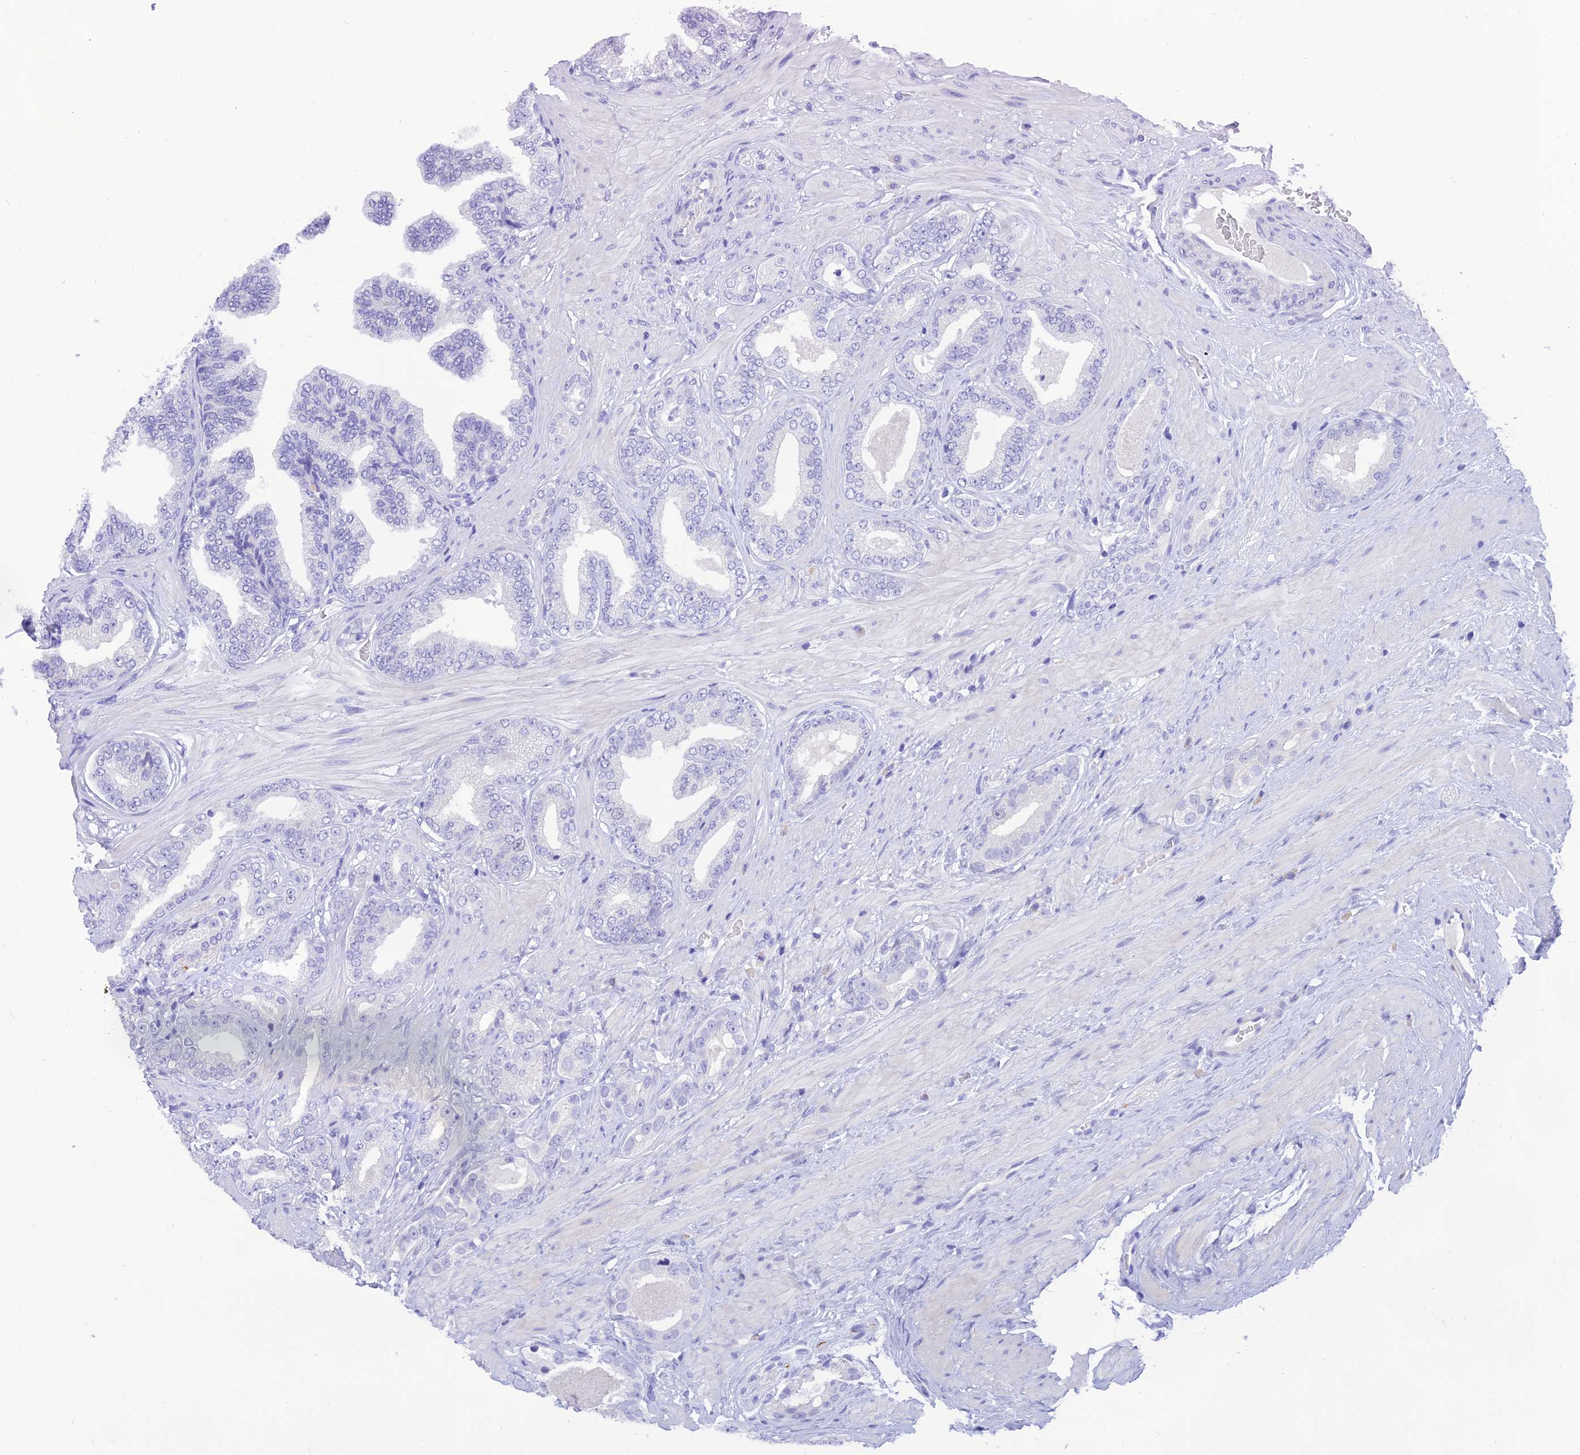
{"staining": {"intensity": "negative", "quantity": "none", "location": "none"}, "tissue": "prostate cancer", "cell_type": "Tumor cells", "image_type": "cancer", "snomed": [{"axis": "morphology", "description": "Adenocarcinoma, Low grade"}, {"axis": "topography", "description": "Prostate"}], "caption": "The micrograph reveals no staining of tumor cells in prostate cancer.", "gene": "KDELR3", "patient": {"sex": "male", "age": 63}}